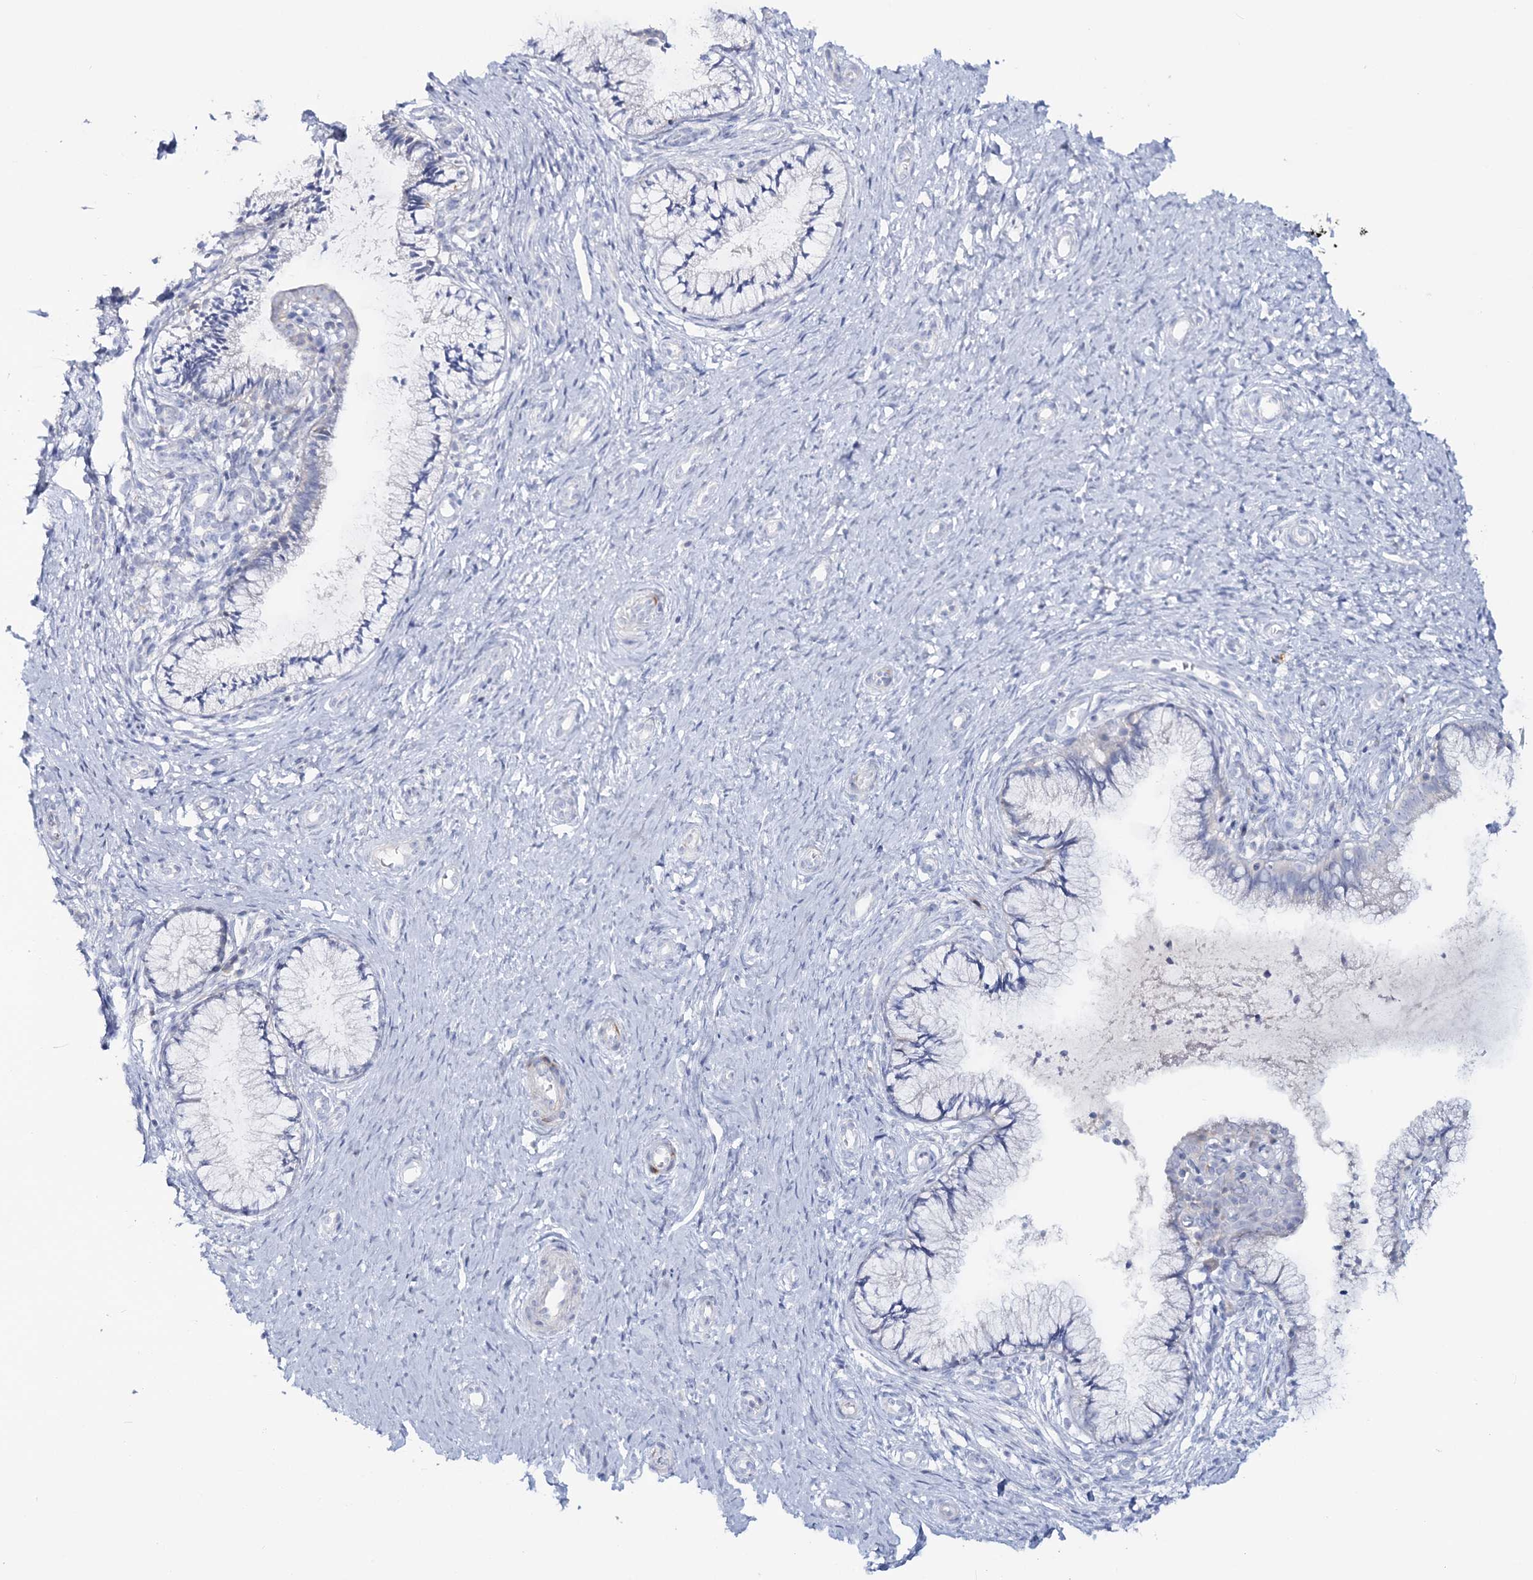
{"staining": {"intensity": "negative", "quantity": "none", "location": "none"}, "tissue": "cervix", "cell_type": "Glandular cells", "image_type": "normal", "snomed": [{"axis": "morphology", "description": "Normal tissue, NOS"}, {"axis": "topography", "description": "Cervix"}], "caption": "IHC histopathology image of unremarkable cervix stained for a protein (brown), which exhibits no positivity in glandular cells.", "gene": "WDSUB1", "patient": {"sex": "female", "age": 36}}